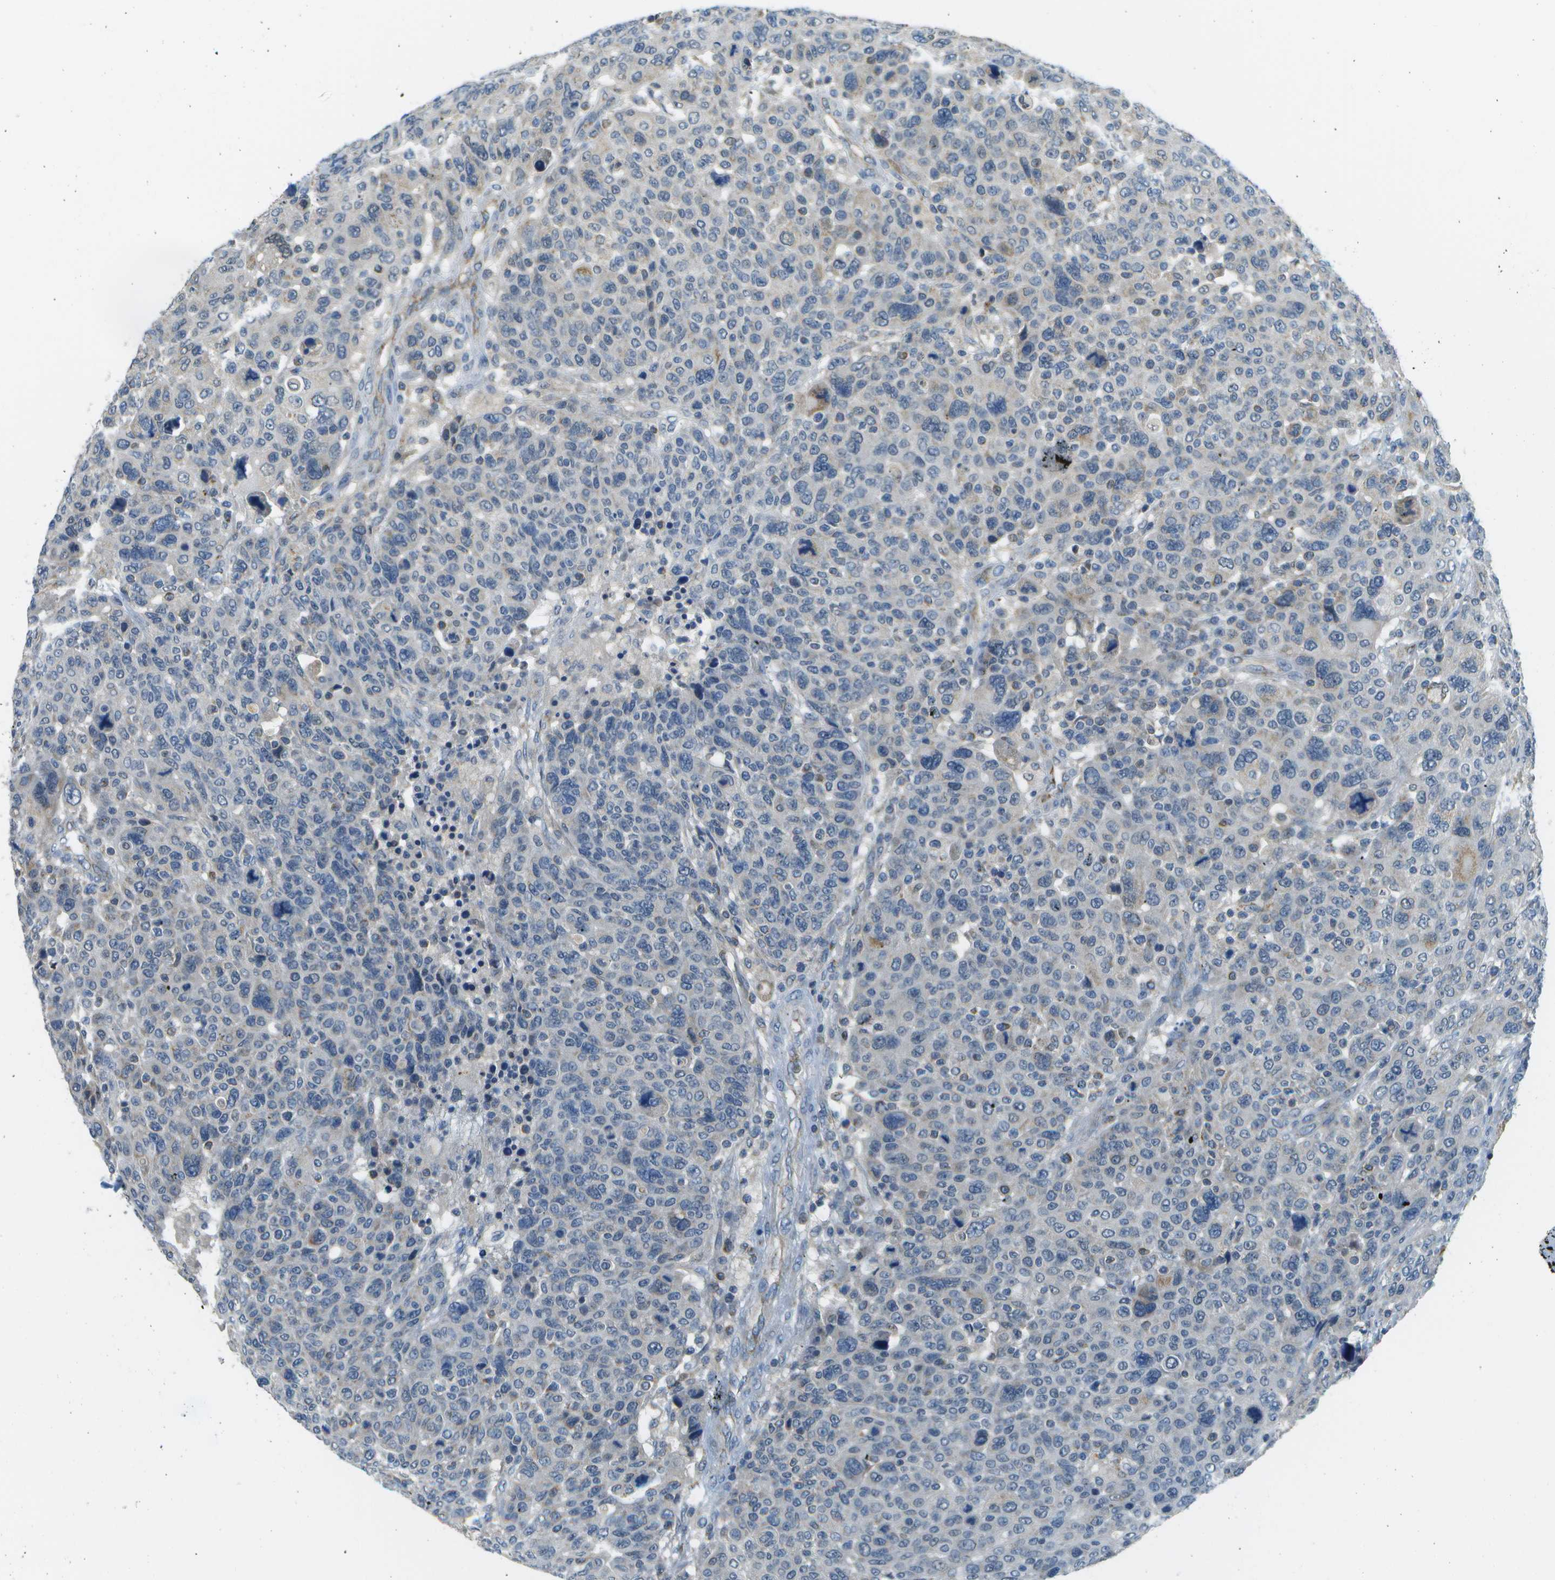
{"staining": {"intensity": "negative", "quantity": "none", "location": "none"}, "tissue": "breast cancer", "cell_type": "Tumor cells", "image_type": "cancer", "snomed": [{"axis": "morphology", "description": "Duct carcinoma"}, {"axis": "topography", "description": "Breast"}], "caption": "Photomicrograph shows no significant protein staining in tumor cells of breast cancer. (DAB (3,3'-diaminobenzidine) IHC visualized using brightfield microscopy, high magnification).", "gene": "PTGIS", "patient": {"sex": "female", "age": 37}}